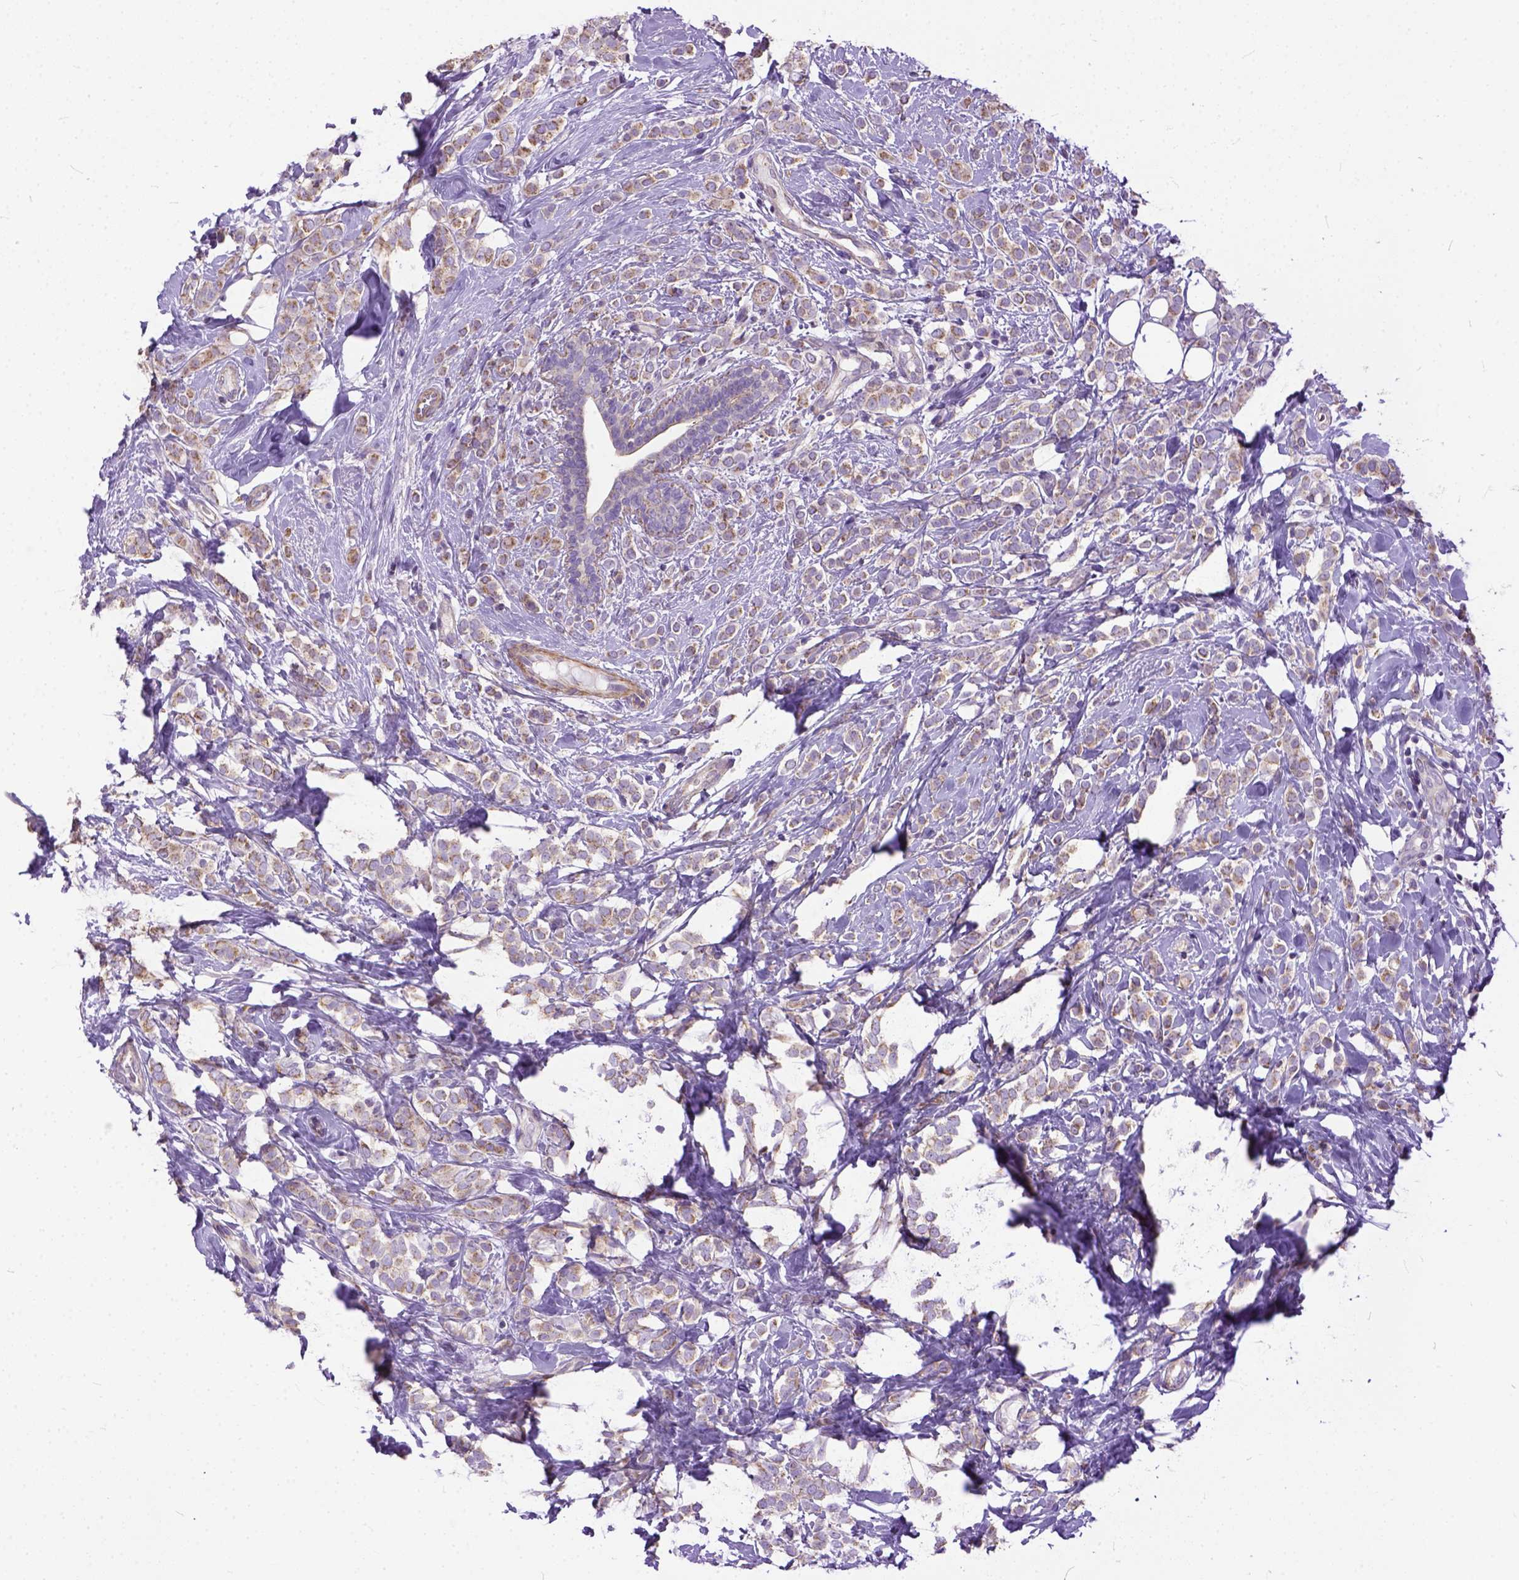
{"staining": {"intensity": "weak", "quantity": ">75%", "location": "cytoplasmic/membranous"}, "tissue": "breast cancer", "cell_type": "Tumor cells", "image_type": "cancer", "snomed": [{"axis": "morphology", "description": "Lobular carcinoma"}, {"axis": "topography", "description": "Breast"}], "caption": "Lobular carcinoma (breast) stained with IHC exhibits weak cytoplasmic/membranous positivity in approximately >75% of tumor cells. The protein of interest is shown in brown color, while the nuclei are stained blue.", "gene": "BANF2", "patient": {"sex": "female", "age": 49}}